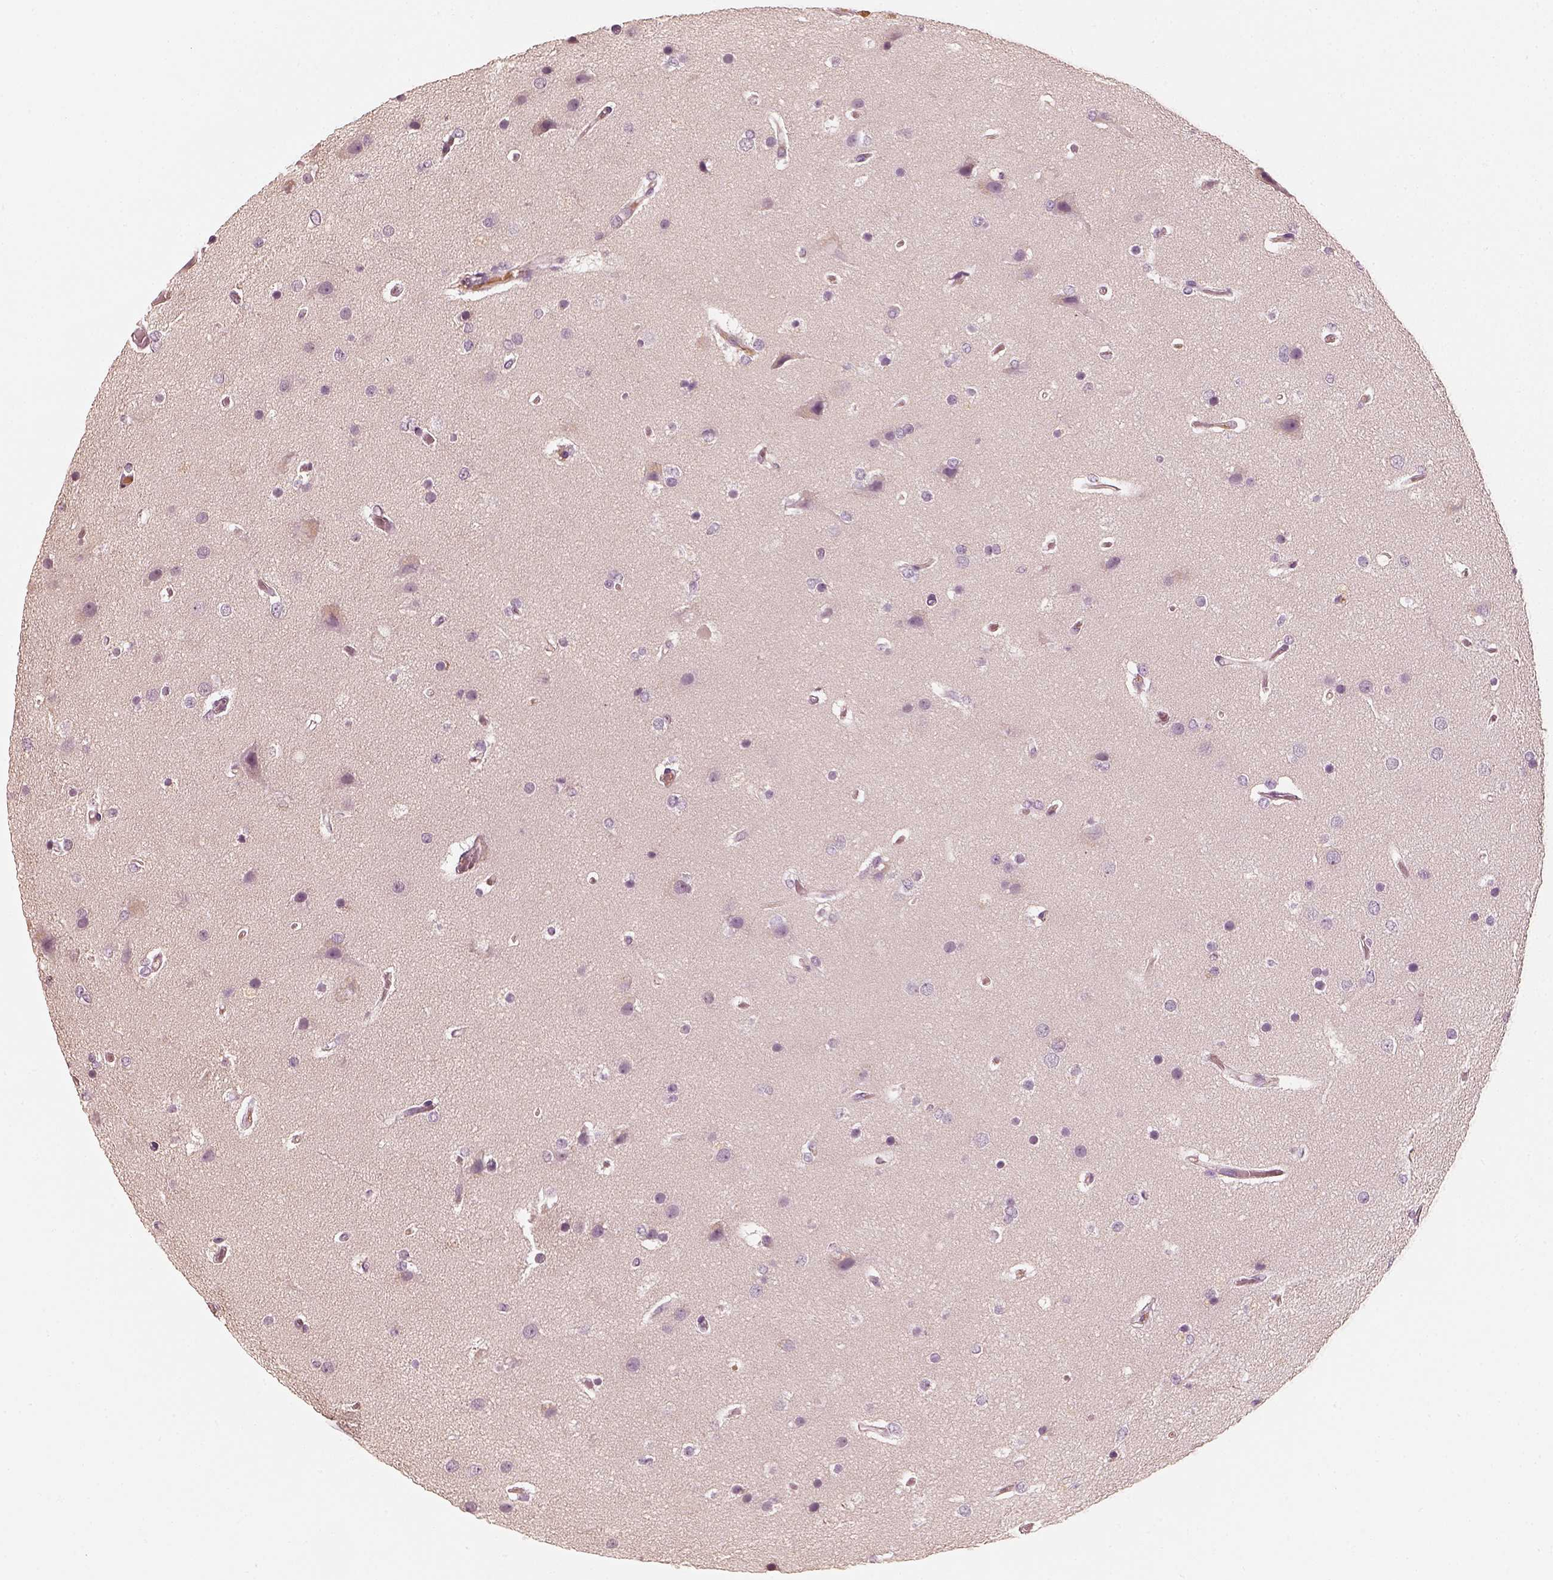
{"staining": {"intensity": "negative", "quantity": "none", "location": "none"}, "tissue": "glioma", "cell_type": "Tumor cells", "image_type": "cancer", "snomed": [{"axis": "morphology", "description": "Glioma, malignant, High grade"}, {"axis": "topography", "description": "Brain"}], "caption": "Photomicrograph shows no significant protein expression in tumor cells of malignant glioma (high-grade).", "gene": "RS1", "patient": {"sex": "female", "age": 61}}